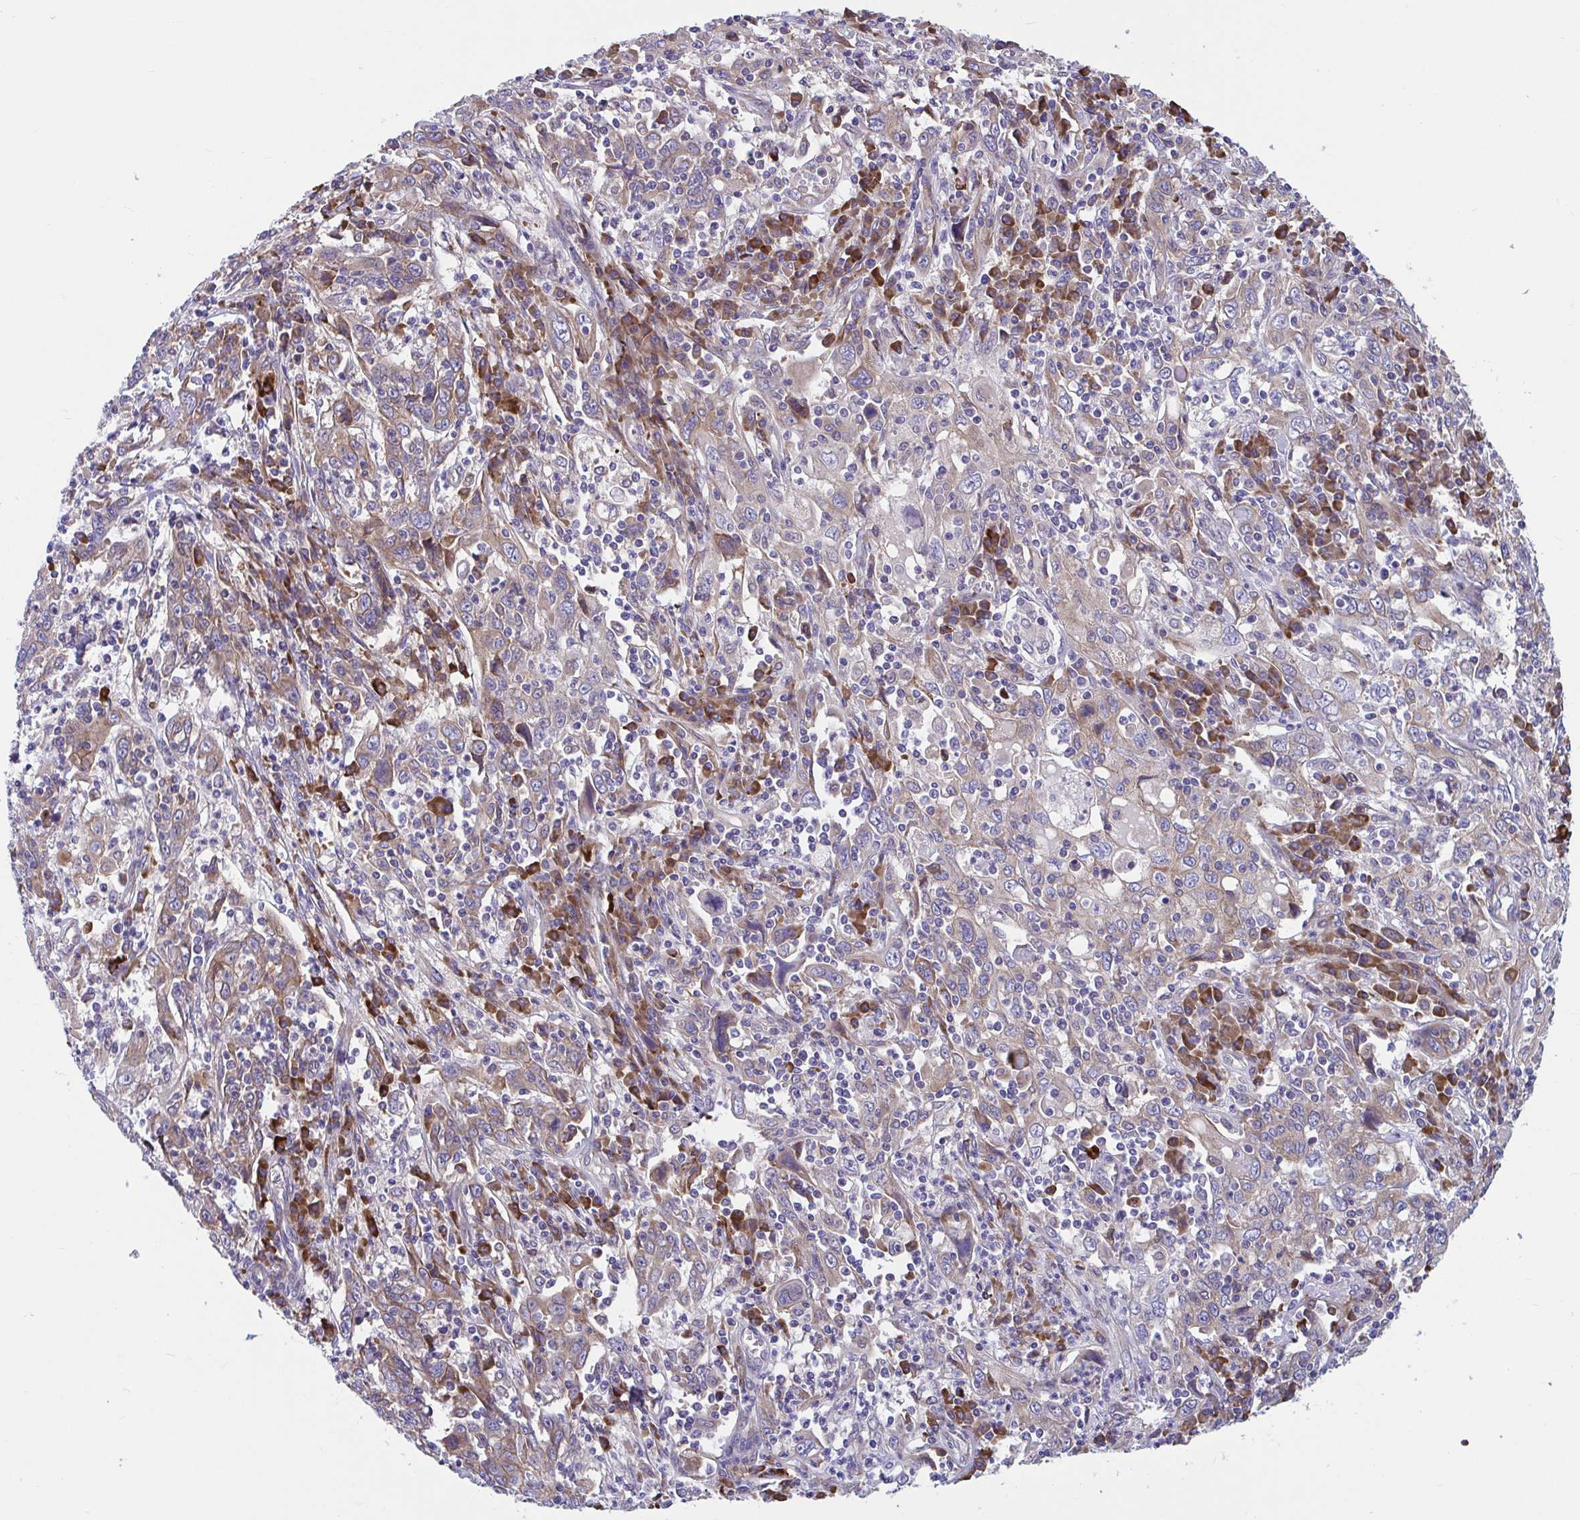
{"staining": {"intensity": "weak", "quantity": "25%-75%", "location": "cytoplasmic/membranous"}, "tissue": "cervical cancer", "cell_type": "Tumor cells", "image_type": "cancer", "snomed": [{"axis": "morphology", "description": "Squamous cell carcinoma, NOS"}, {"axis": "topography", "description": "Cervix"}], "caption": "Squamous cell carcinoma (cervical) stained for a protein (brown) reveals weak cytoplasmic/membranous positive expression in approximately 25%-75% of tumor cells.", "gene": "WBP1", "patient": {"sex": "female", "age": 46}}